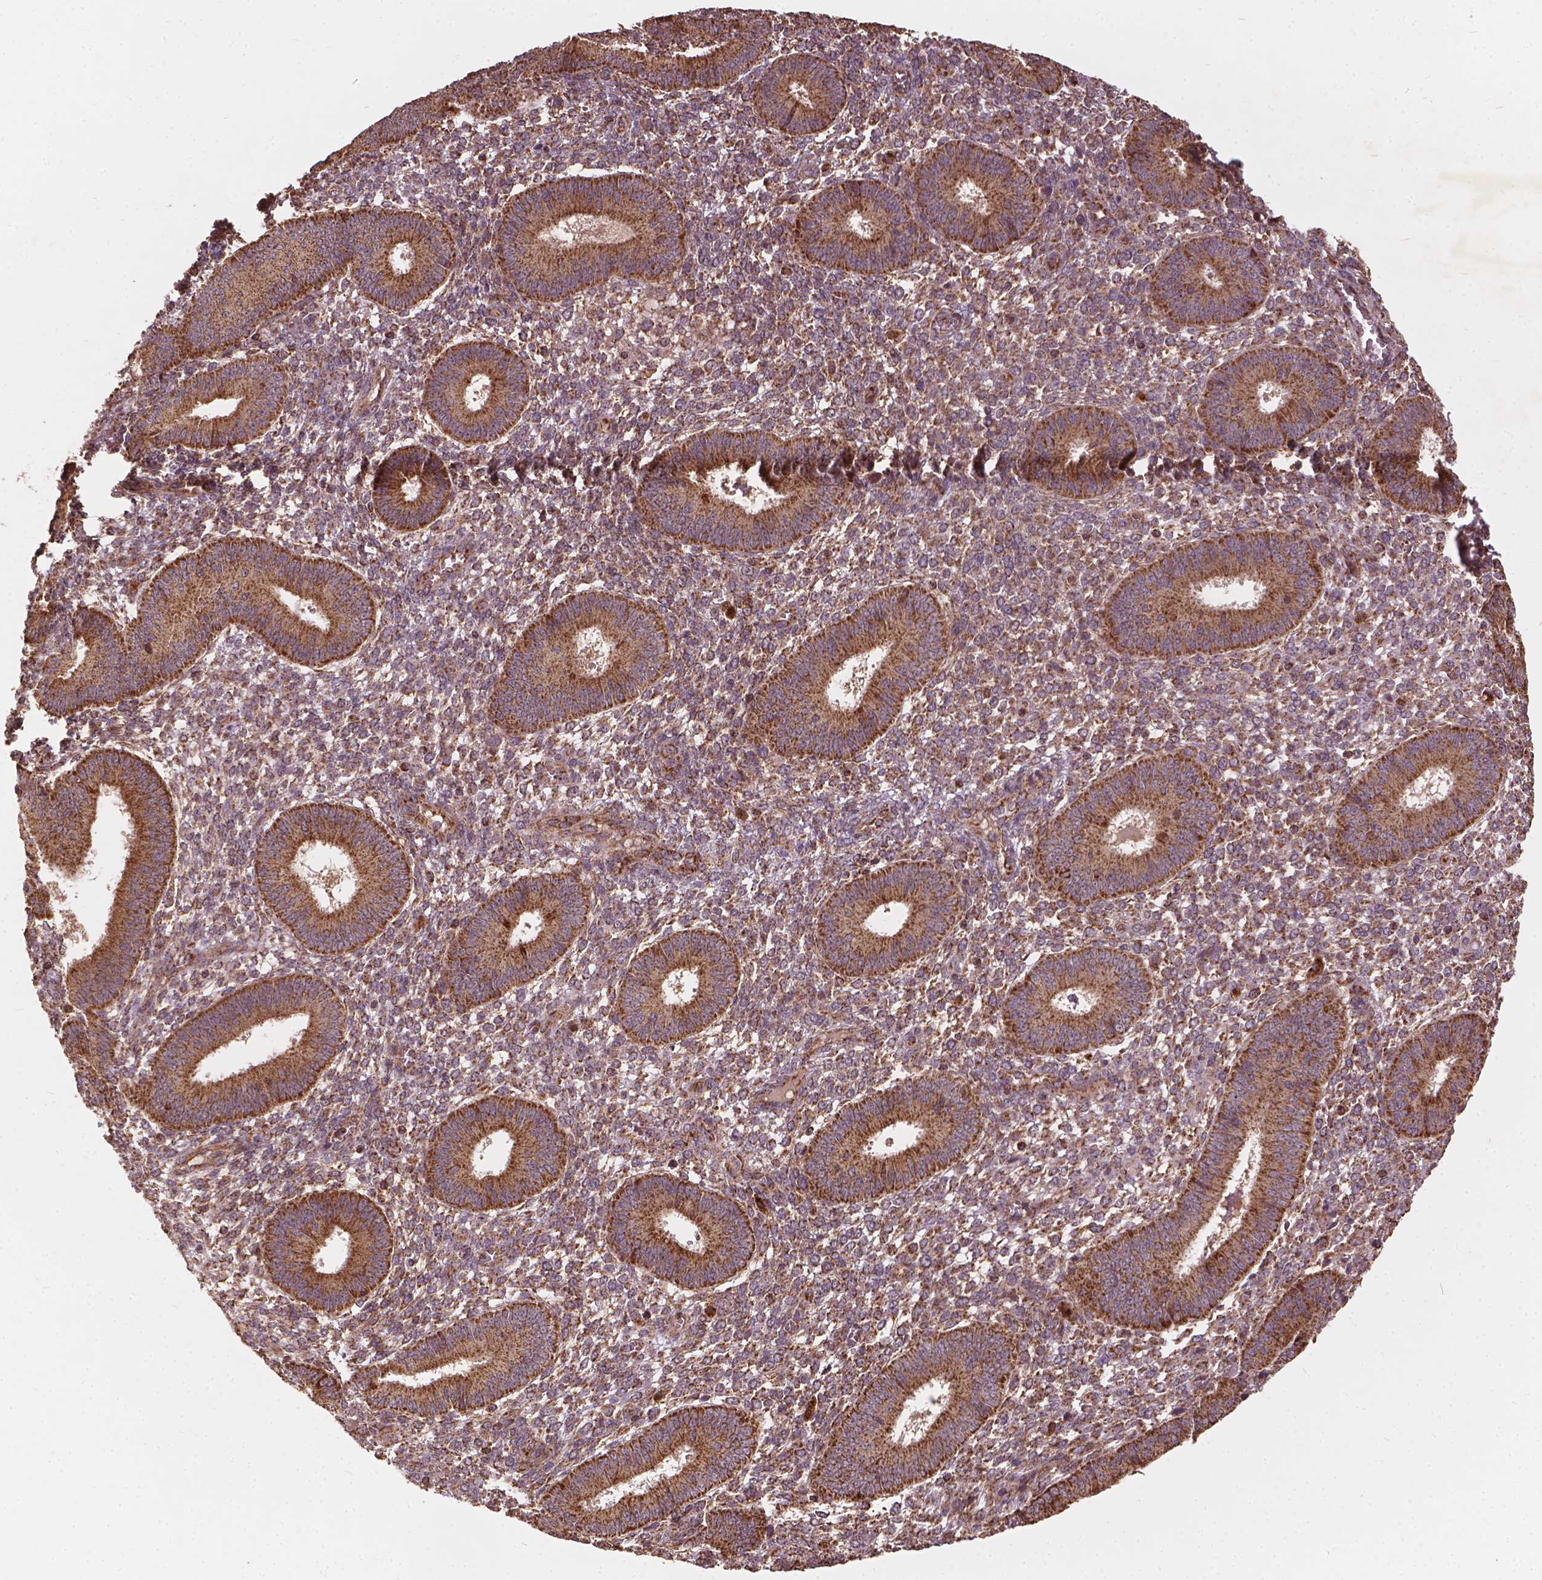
{"staining": {"intensity": "moderate", "quantity": ">75%", "location": "cytoplasmic/membranous"}, "tissue": "endometrium", "cell_type": "Cells in endometrial stroma", "image_type": "normal", "snomed": [{"axis": "morphology", "description": "Normal tissue, NOS"}, {"axis": "topography", "description": "Endometrium"}], "caption": "Immunohistochemical staining of benign endometrium exhibits medium levels of moderate cytoplasmic/membranous positivity in approximately >75% of cells in endometrial stroma.", "gene": "UBXN2A", "patient": {"sex": "female", "age": 42}}